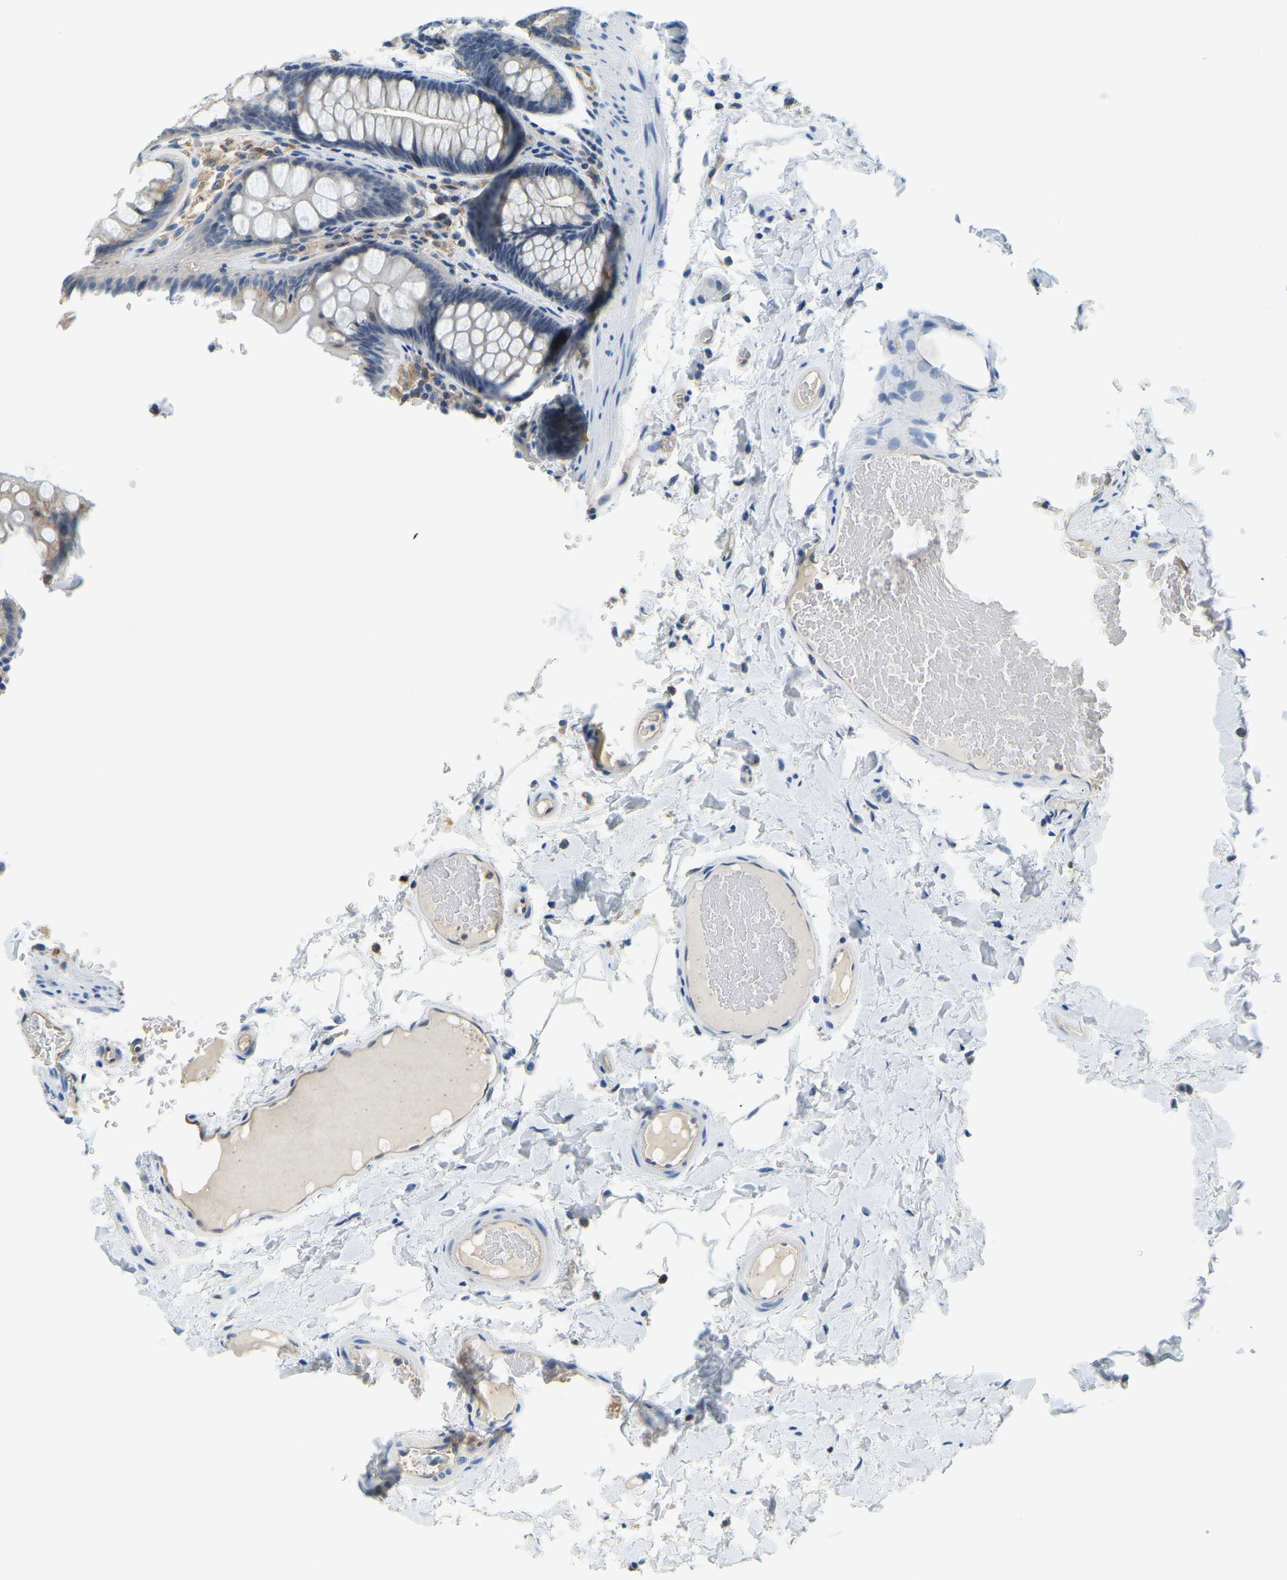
{"staining": {"intensity": "negative", "quantity": "none", "location": "none"}, "tissue": "colon", "cell_type": "Endothelial cells", "image_type": "normal", "snomed": [{"axis": "morphology", "description": "Normal tissue, NOS"}, {"axis": "topography", "description": "Colon"}], "caption": "This is a histopathology image of IHC staining of unremarkable colon, which shows no expression in endothelial cells. (DAB IHC visualized using brightfield microscopy, high magnification).", "gene": "RRP1", "patient": {"sex": "female", "age": 56}}